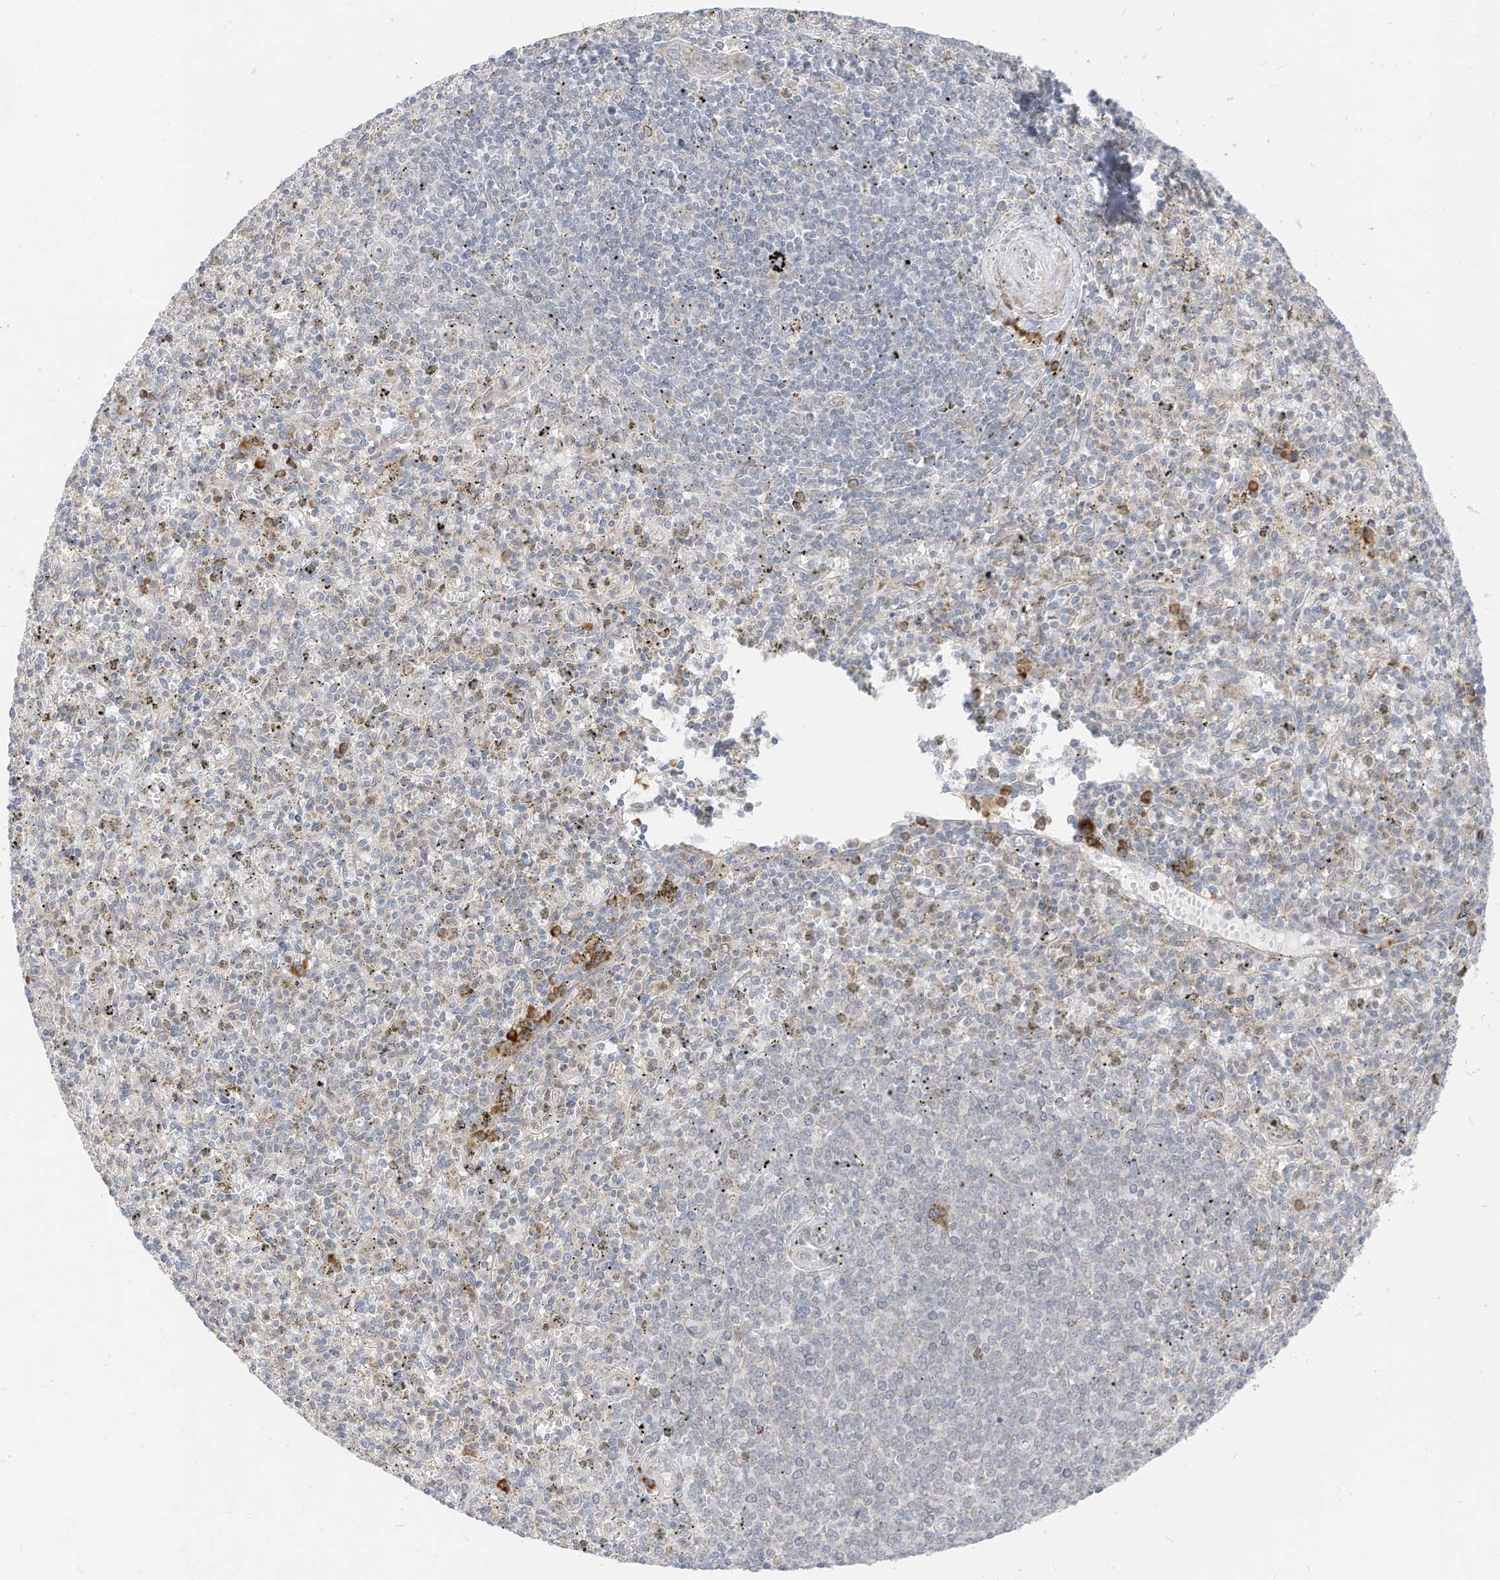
{"staining": {"intensity": "moderate", "quantity": "<25%", "location": "cytoplasmic/membranous"}, "tissue": "spleen", "cell_type": "Cells in red pulp", "image_type": "normal", "snomed": [{"axis": "morphology", "description": "Normal tissue, NOS"}, {"axis": "topography", "description": "Spleen"}], "caption": "DAB (3,3'-diaminobenzidine) immunohistochemical staining of normal spleen shows moderate cytoplasmic/membranous protein positivity in approximately <25% of cells in red pulp. (Brightfield microscopy of DAB IHC at high magnification).", "gene": "STT3A", "patient": {"sex": "male", "age": 72}}